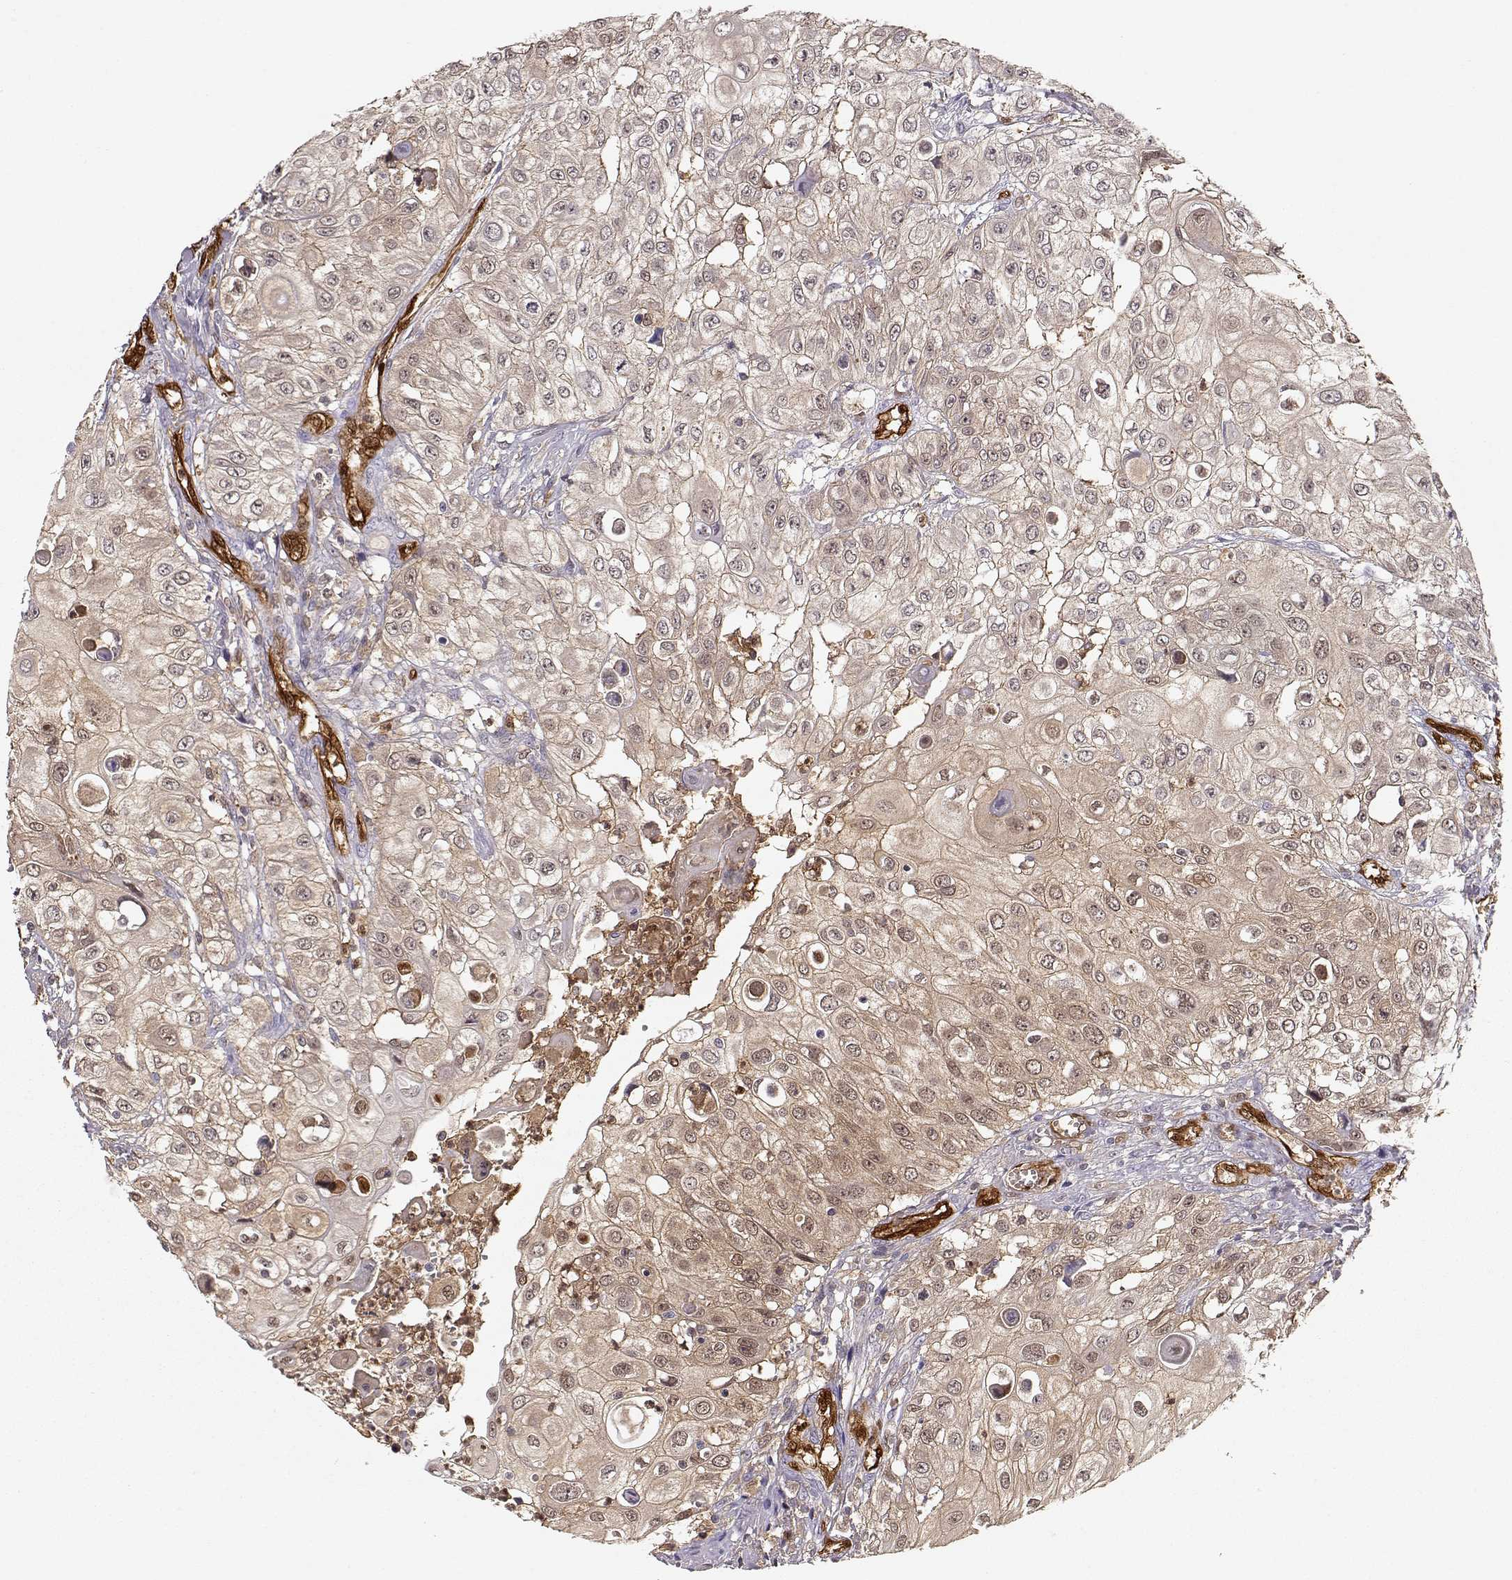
{"staining": {"intensity": "weak", "quantity": "25%-75%", "location": "cytoplasmic/membranous"}, "tissue": "urothelial cancer", "cell_type": "Tumor cells", "image_type": "cancer", "snomed": [{"axis": "morphology", "description": "Urothelial carcinoma, High grade"}, {"axis": "topography", "description": "Urinary bladder"}], "caption": "Tumor cells show low levels of weak cytoplasmic/membranous positivity in about 25%-75% of cells in human urothelial cancer.", "gene": "PNP", "patient": {"sex": "female", "age": 79}}